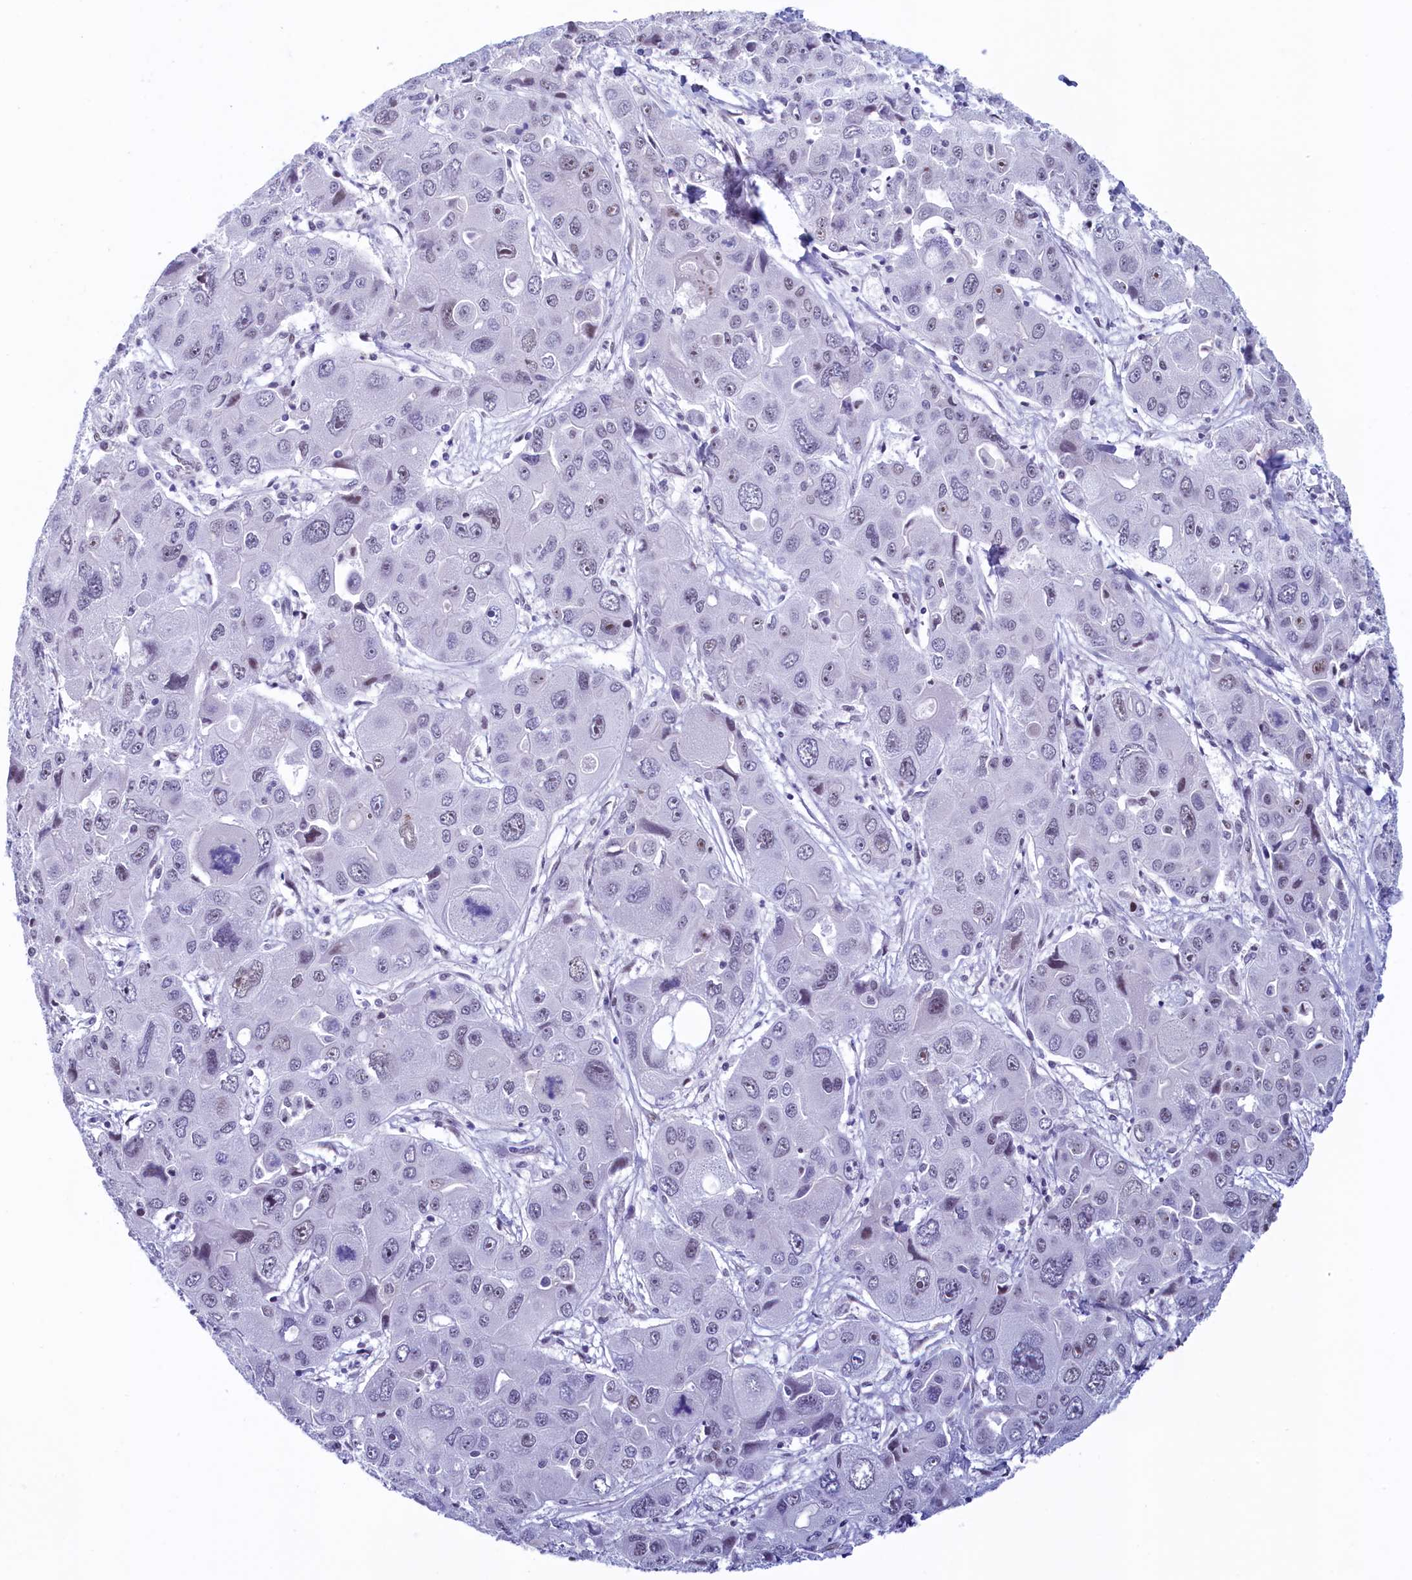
{"staining": {"intensity": "negative", "quantity": "none", "location": "none"}, "tissue": "liver cancer", "cell_type": "Tumor cells", "image_type": "cancer", "snomed": [{"axis": "morphology", "description": "Cholangiocarcinoma"}, {"axis": "topography", "description": "Liver"}], "caption": "Immunohistochemical staining of liver cancer (cholangiocarcinoma) demonstrates no significant expression in tumor cells.", "gene": "SUGP2", "patient": {"sex": "male", "age": 67}}